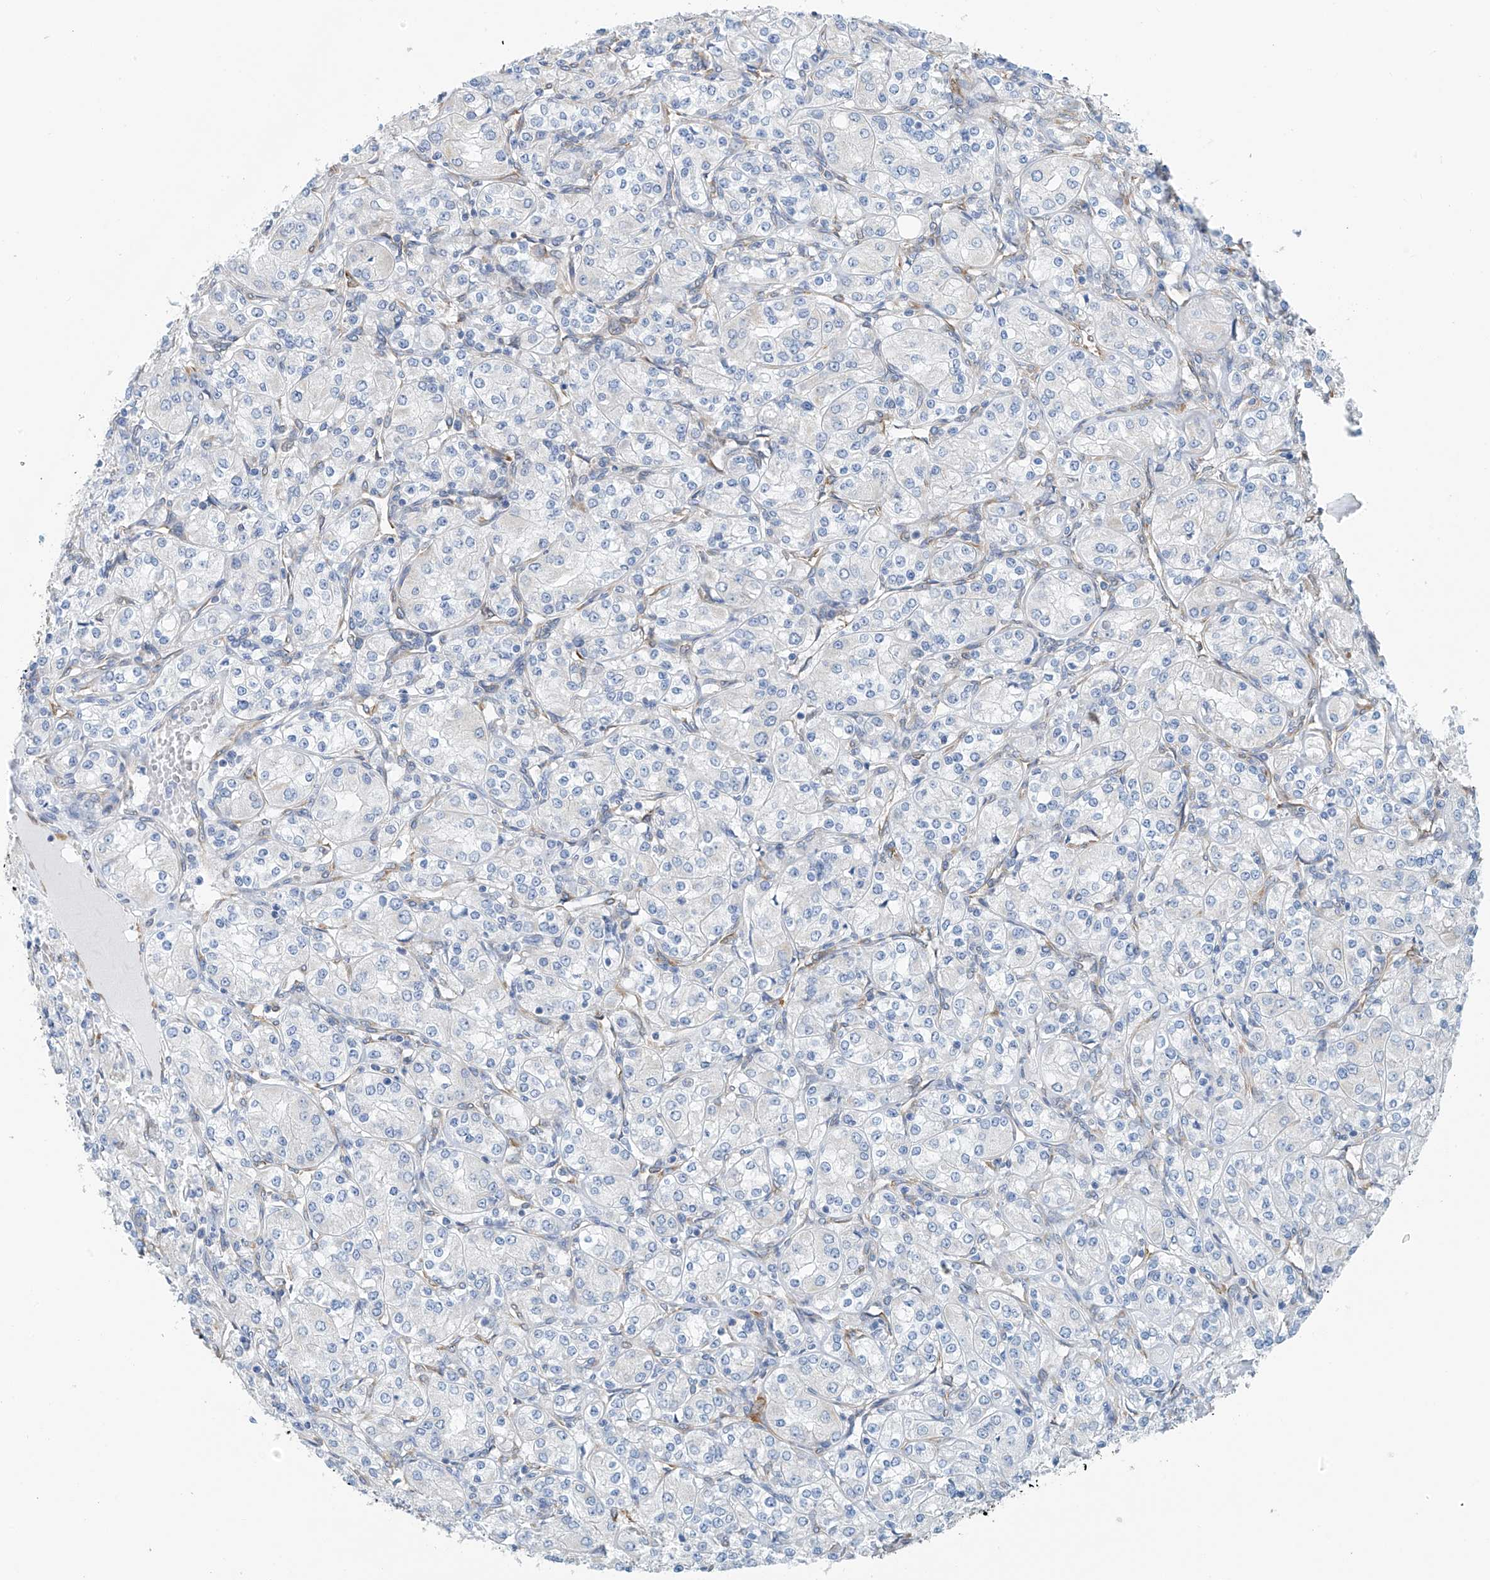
{"staining": {"intensity": "negative", "quantity": "none", "location": "none"}, "tissue": "renal cancer", "cell_type": "Tumor cells", "image_type": "cancer", "snomed": [{"axis": "morphology", "description": "Adenocarcinoma, NOS"}, {"axis": "topography", "description": "Kidney"}], "caption": "An immunohistochemistry (IHC) image of adenocarcinoma (renal) is shown. There is no staining in tumor cells of adenocarcinoma (renal). Nuclei are stained in blue.", "gene": "RCN2", "patient": {"sex": "male", "age": 77}}